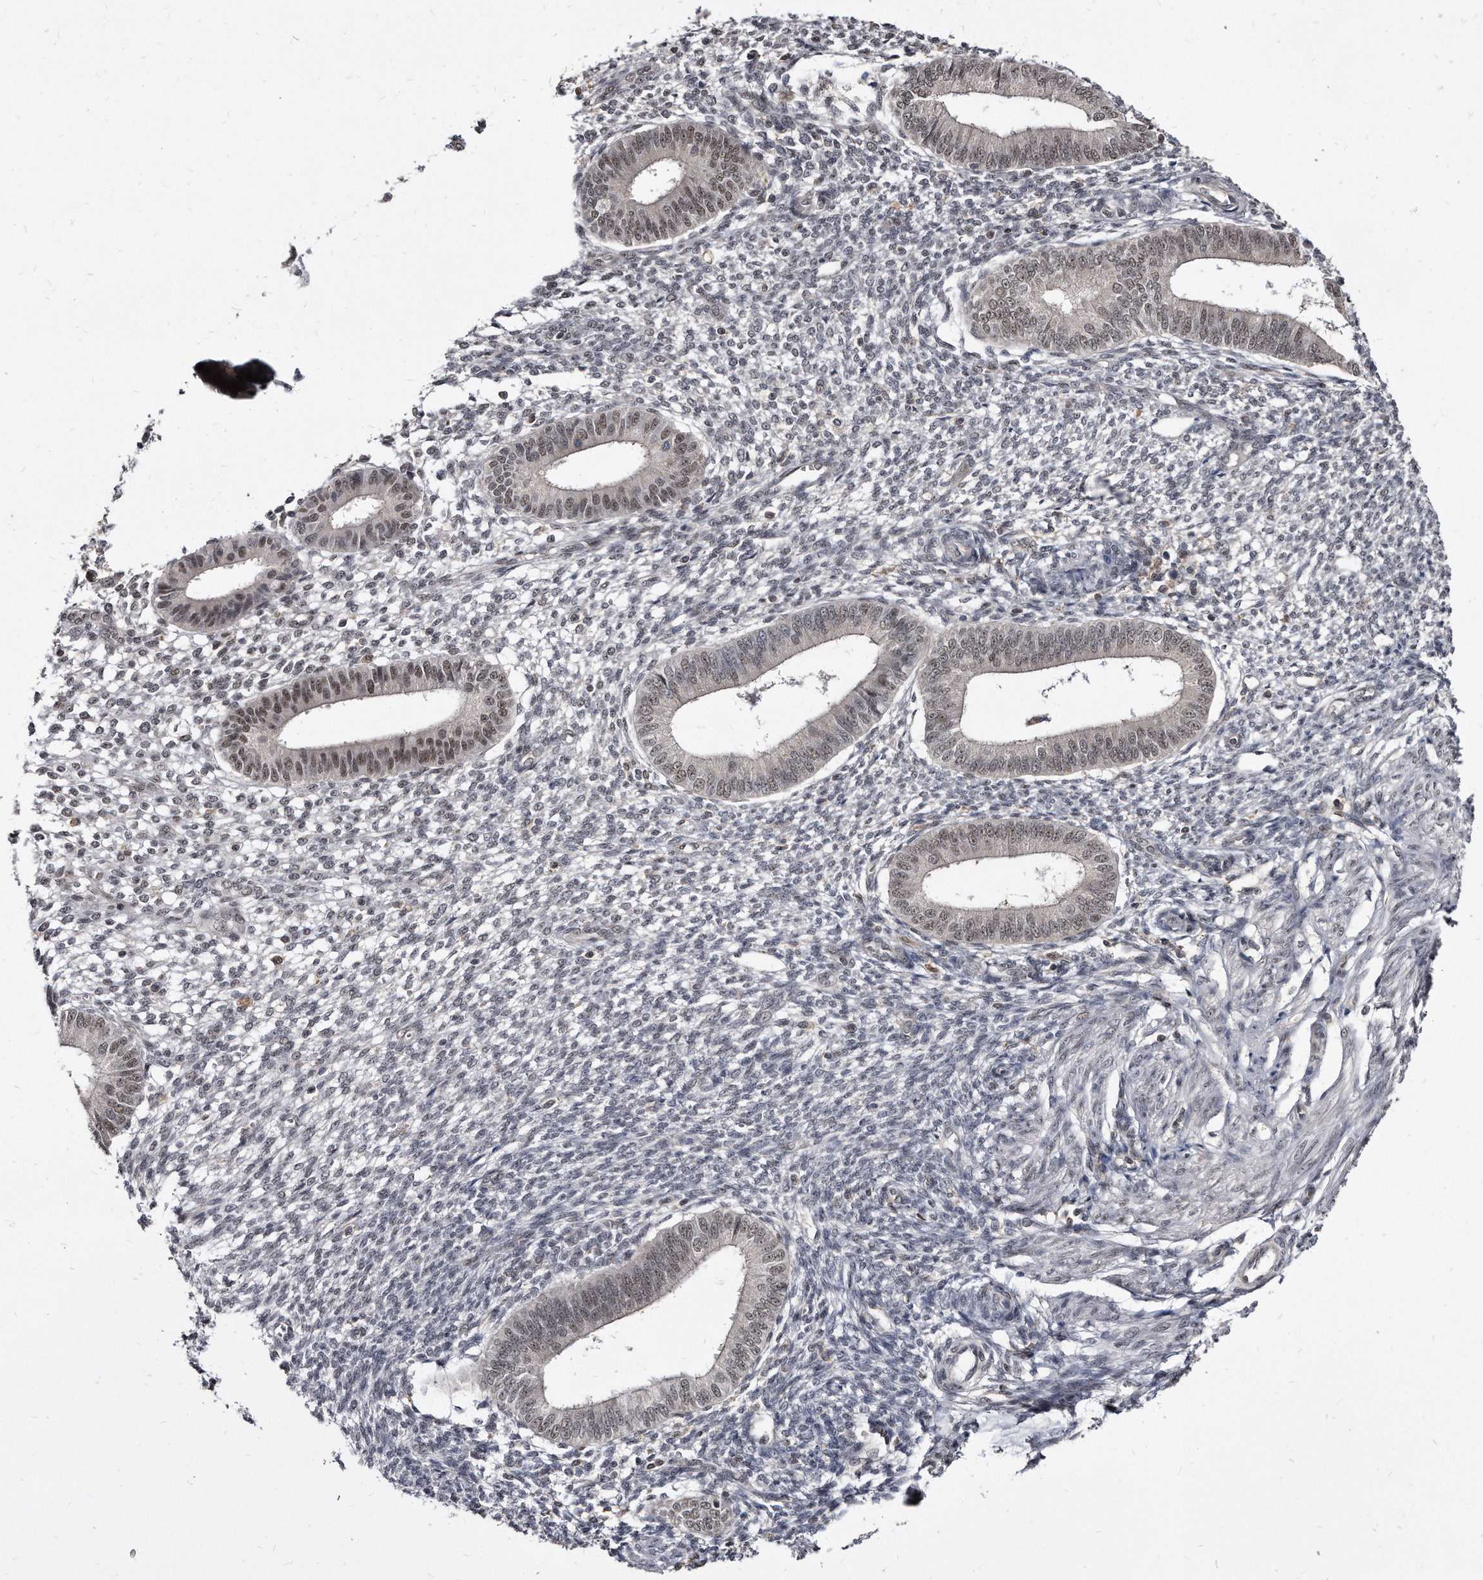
{"staining": {"intensity": "negative", "quantity": "none", "location": "none"}, "tissue": "endometrium", "cell_type": "Cells in endometrial stroma", "image_type": "normal", "snomed": [{"axis": "morphology", "description": "Normal tissue, NOS"}, {"axis": "topography", "description": "Endometrium"}], "caption": "High power microscopy micrograph of an immunohistochemistry micrograph of normal endometrium, revealing no significant positivity in cells in endometrial stroma.", "gene": "KLHDC3", "patient": {"sex": "female", "age": 46}}